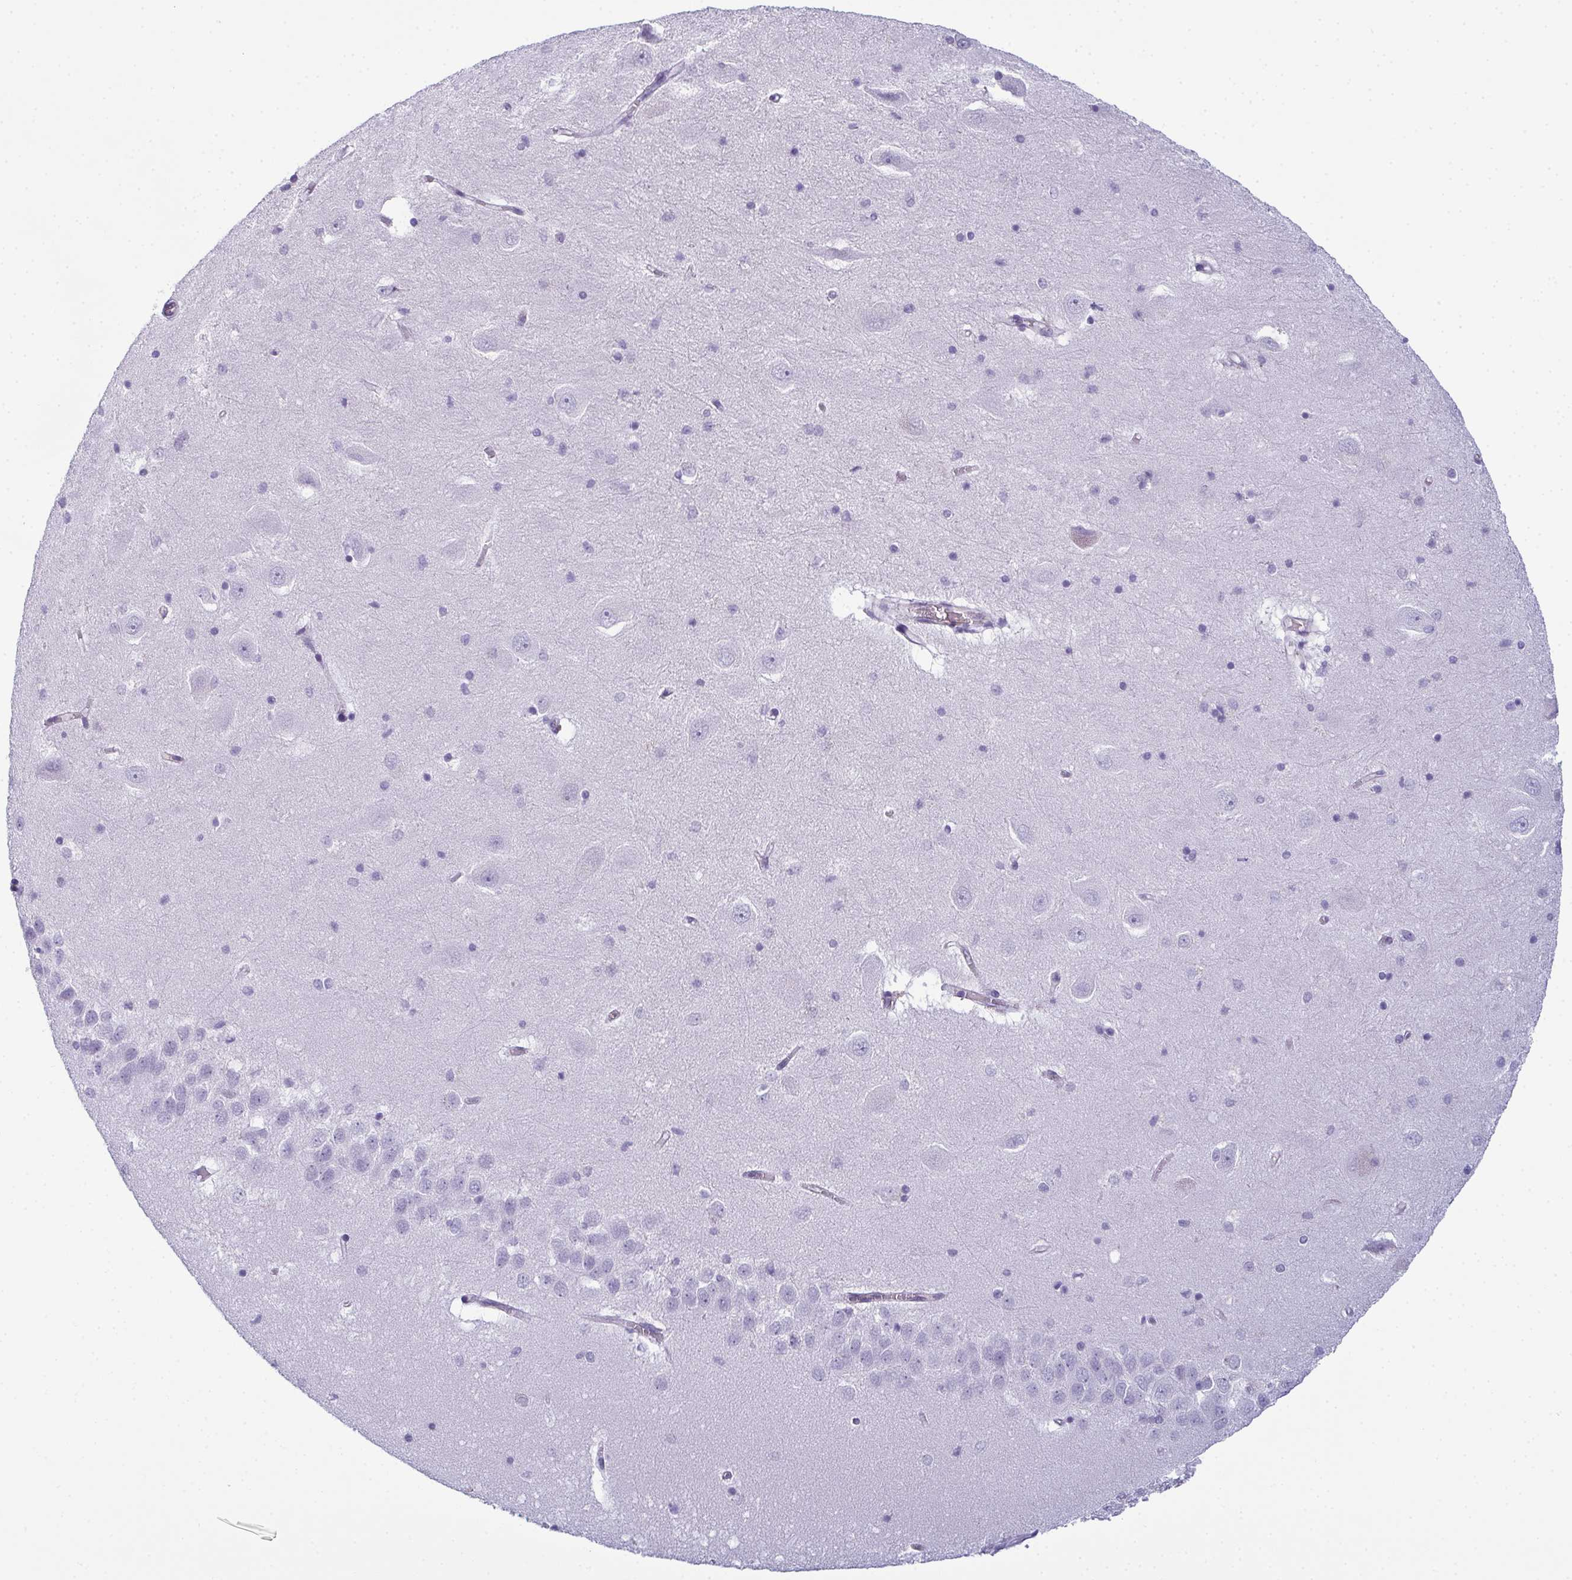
{"staining": {"intensity": "negative", "quantity": "none", "location": "none"}, "tissue": "hippocampus", "cell_type": "Glial cells", "image_type": "normal", "snomed": [{"axis": "morphology", "description": "Normal tissue, NOS"}, {"axis": "topography", "description": "Hippocampus"}], "caption": "Human hippocampus stained for a protein using immunohistochemistry shows no staining in glial cells.", "gene": "CDA", "patient": {"sex": "male", "age": 58}}